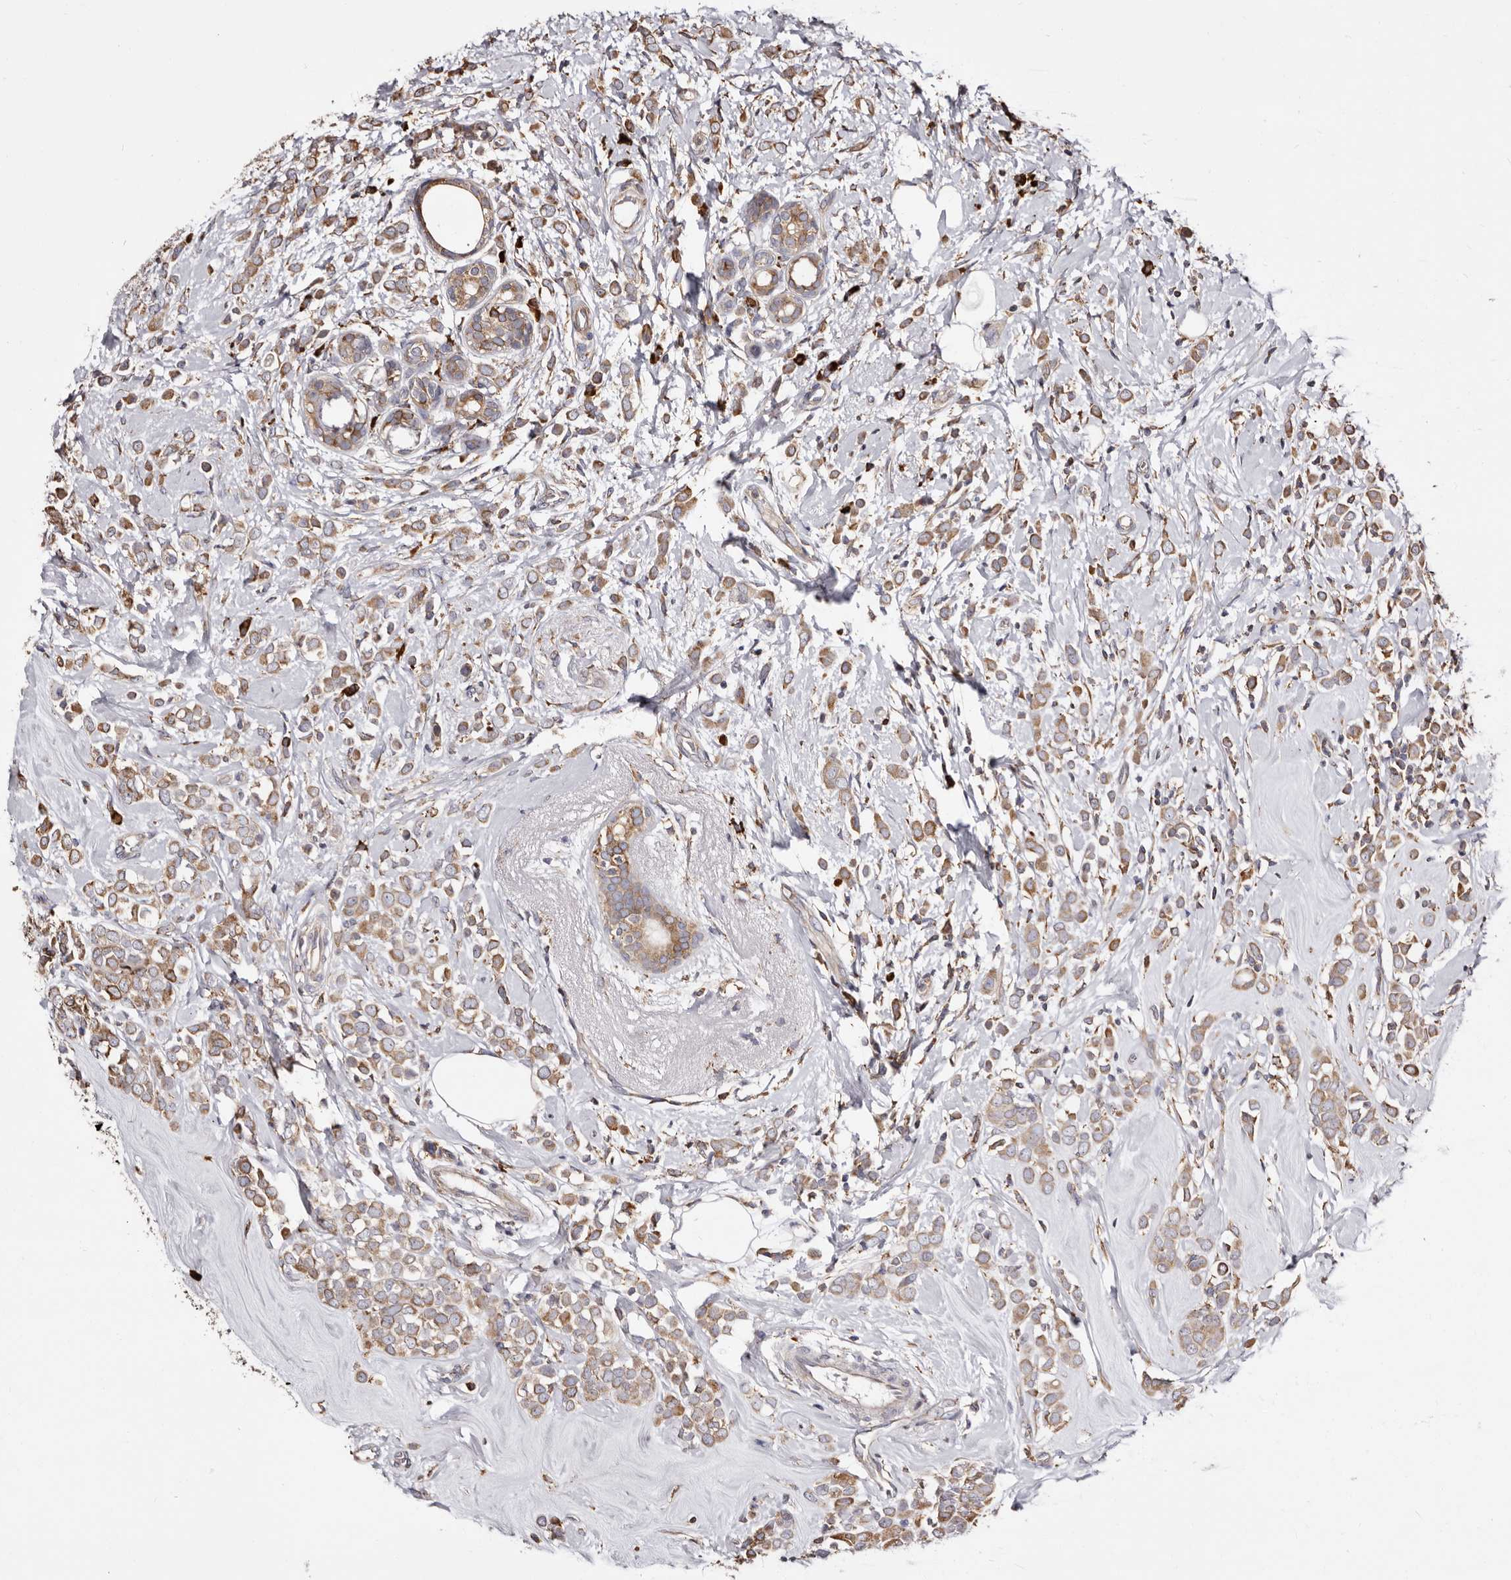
{"staining": {"intensity": "moderate", "quantity": ">75%", "location": "cytoplasmic/membranous"}, "tissue": "breast cancer", "cell_type": "Tumor cells", "image_type": "cancer", "snomed": [{"axis": "morphology", "description": "Lobular carcinoma"}, {"axis": "topography", "description": "Breast"}], "caption": "IHC of breast cancer (lobular carcinoma) demonstrates medium levels of moderate cytoplasmic/membranous expression in about >75% of tumor cells.", "gene": "ACBD6", "patient": {"sex": "female", "age": 47}}